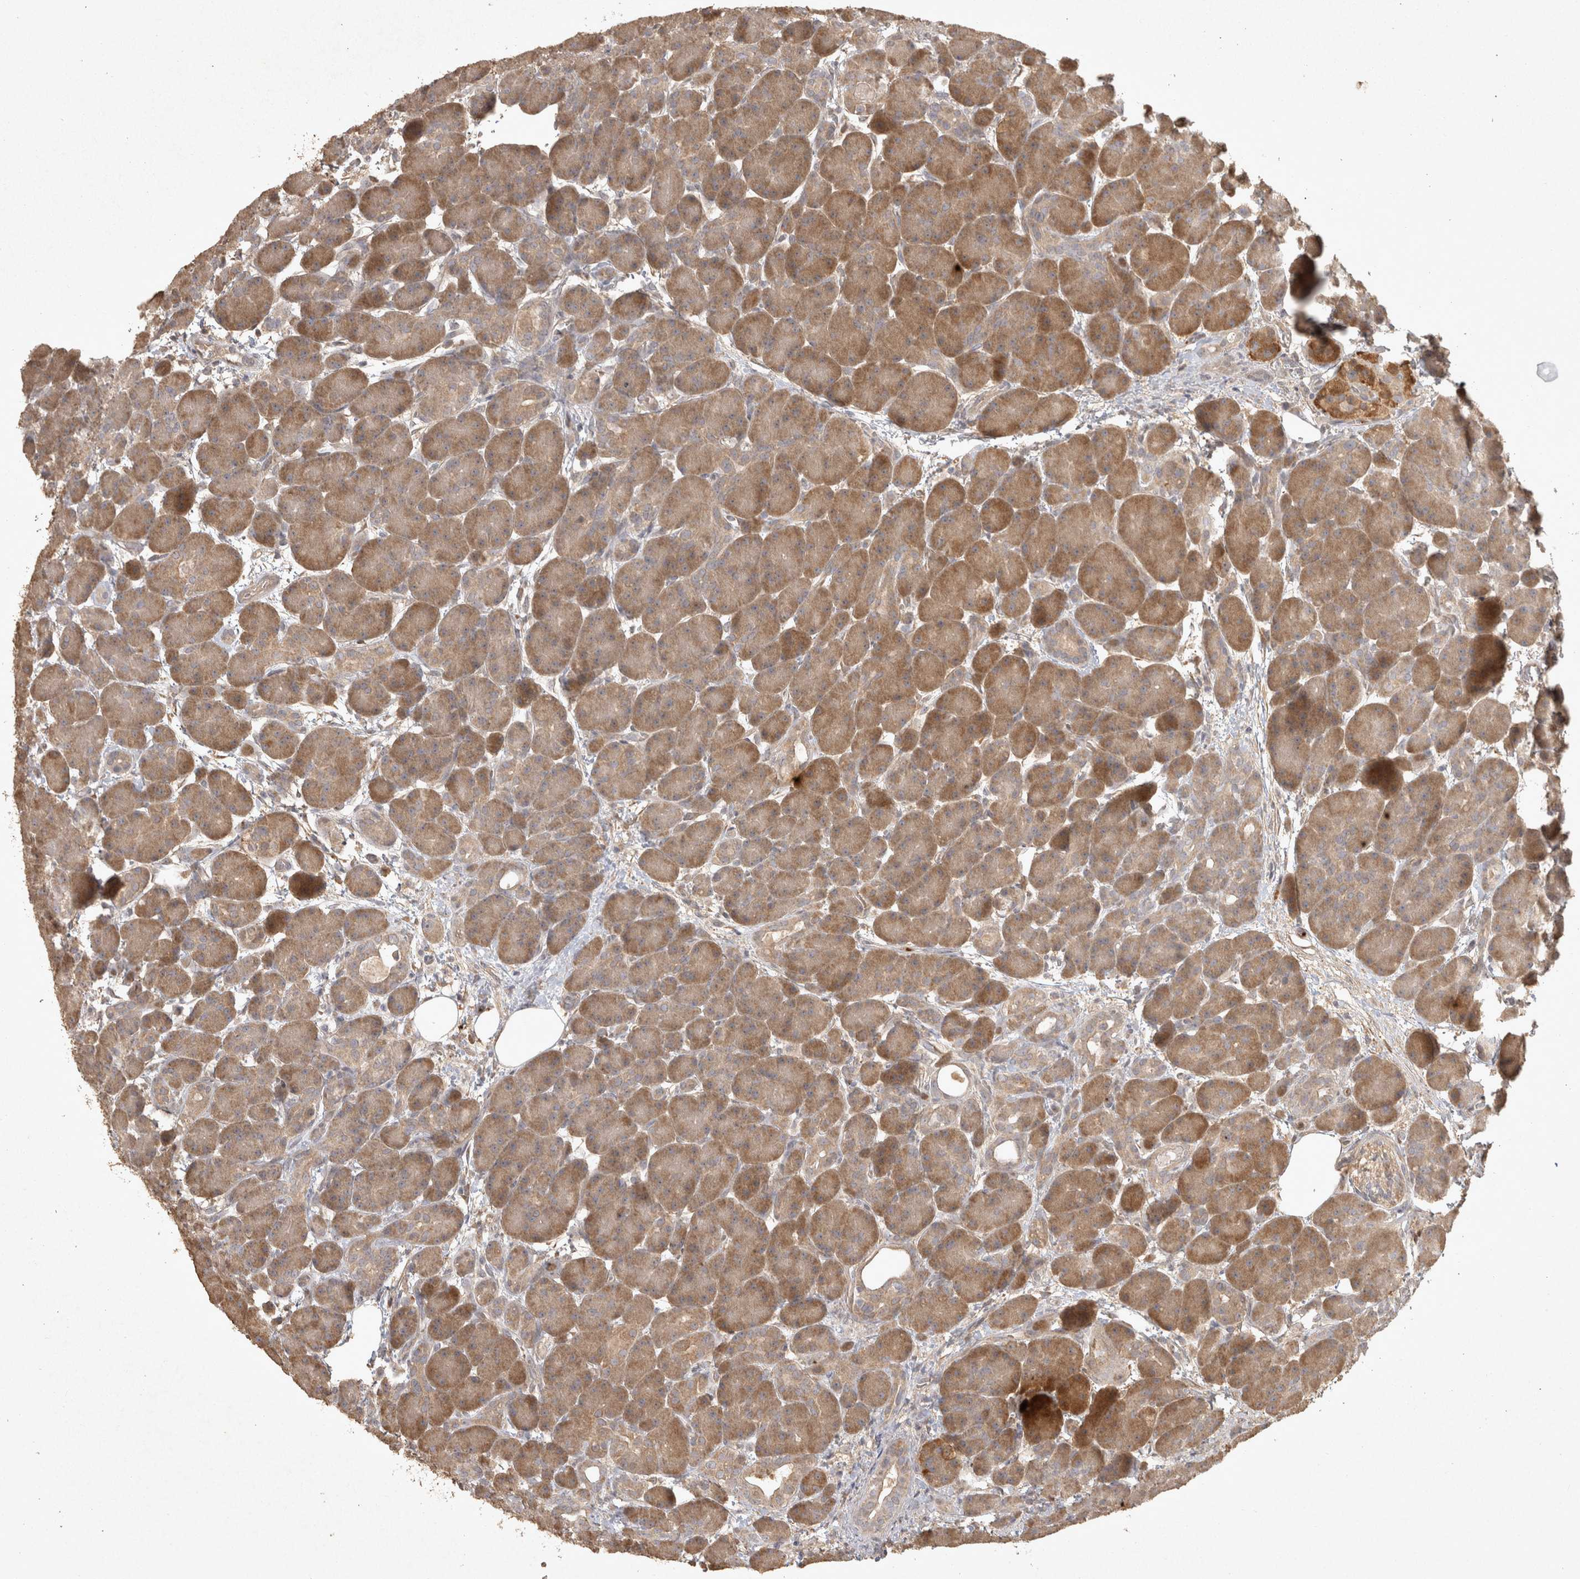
{"staining": {"intensity": "moderate", "quantity": "25%-75%", "location": "cytoplasmic/membranous"}, "tissue": "pancreas", "cell_type": "Exocrine glandular cells", "image_type": "normal", "snomed": [{"axis": "morphology", "description": "Normal tissue, NOS"}, {"axis": "topography", "description": "Pancreas"}], "caption": "Immunohistochemistry (DAB) staining of unremarkable human pancreas displays moderate cytoplasmic/membranous protein staining in approximately 25%-75% of exocrine glandular cells.", "gene": "OSTN", "patient": {"sex": "male", "age": 63}}